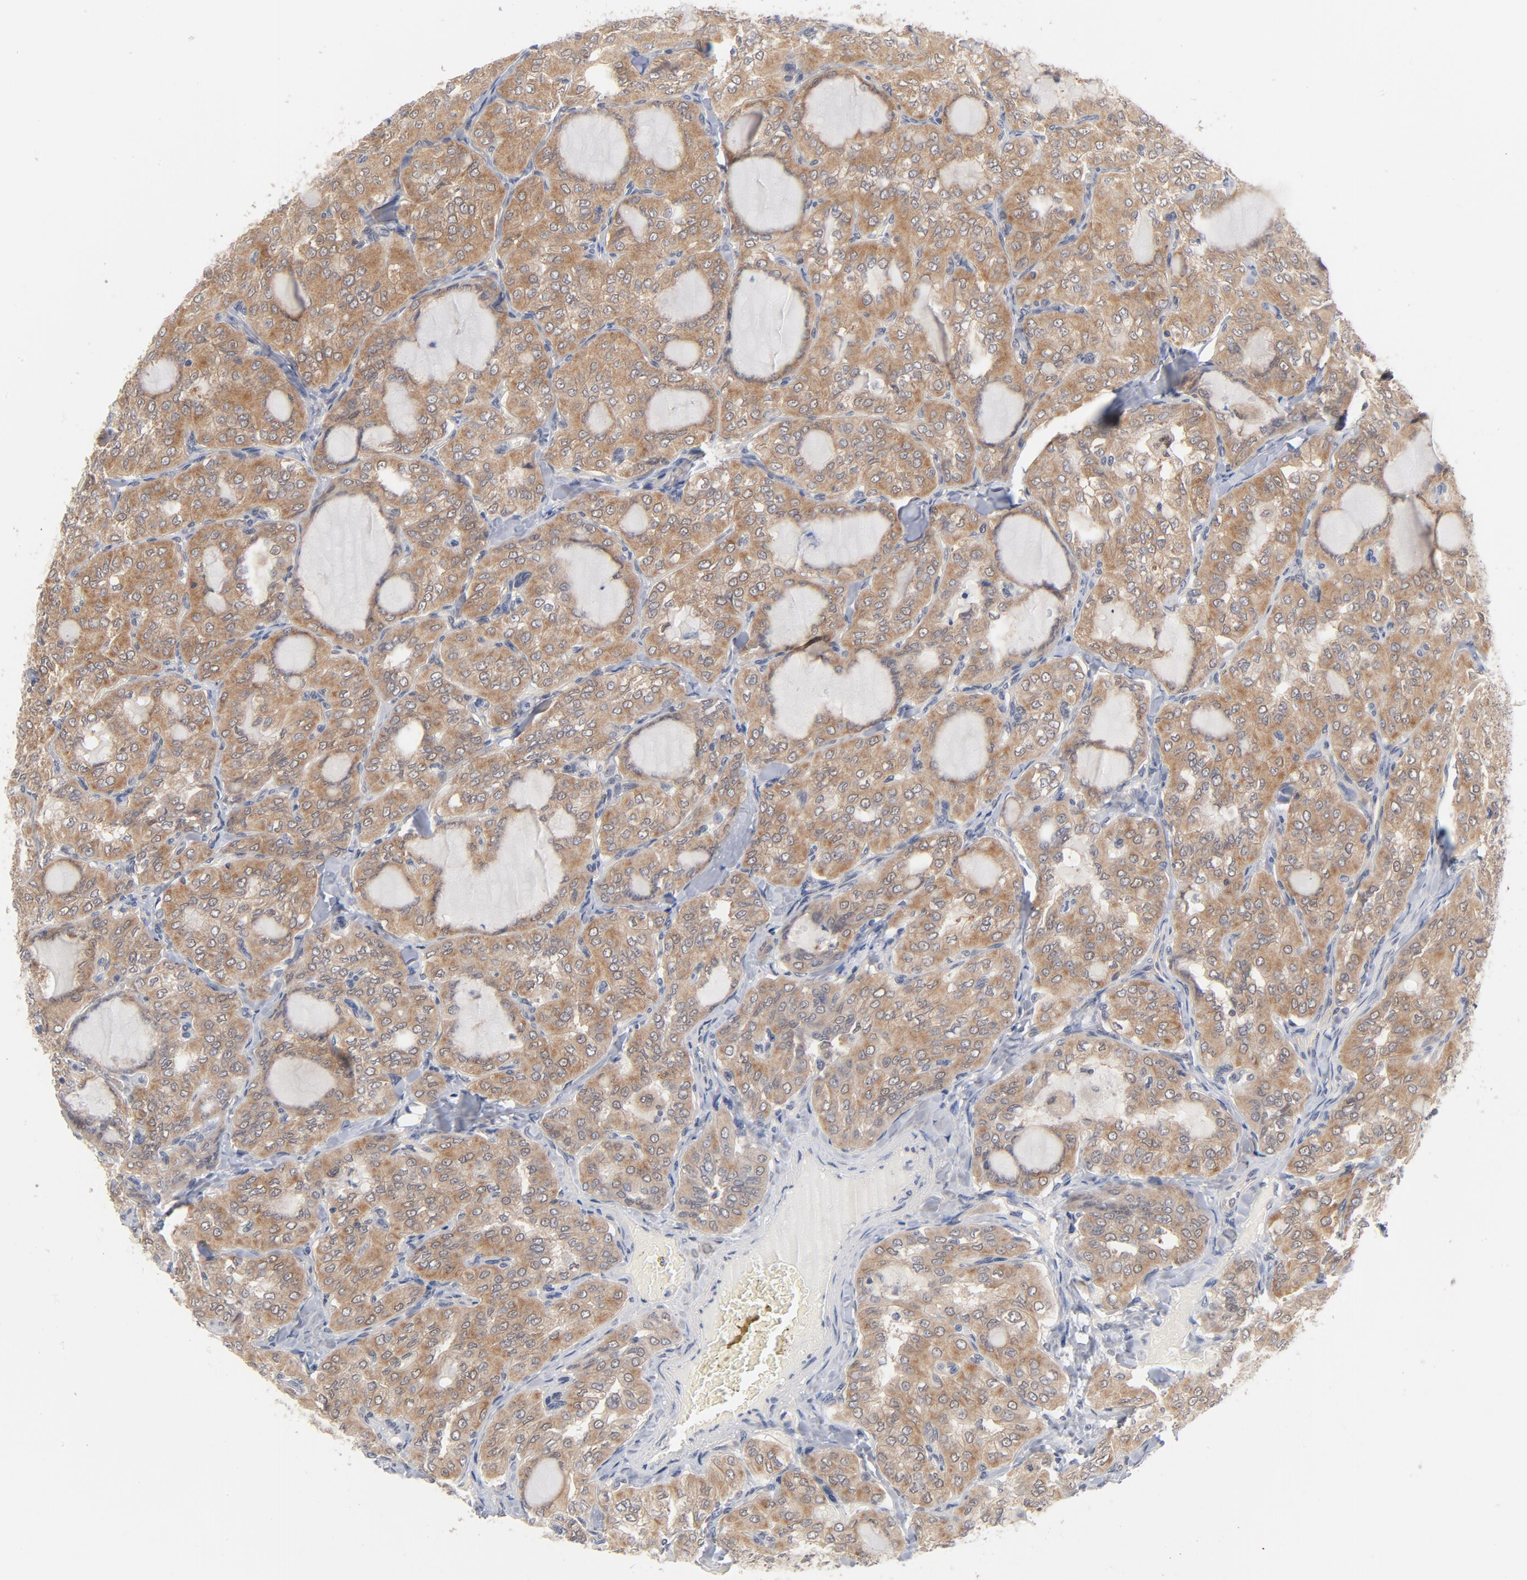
{"staining": {"intensity": "moderate", "quantity": ">75%", "location": "cytoplasmic/membranous"}, "tissue": "thyroid cancer", "cell_type": "Tumor cells", "image_type": "cancer", "snomed": [{"axis": "morphology", "description": "Papillary adenocarcinoma, NOS"}, {"axis": "topography", "description": "Thyroid gland"}], "caption": "Immunohistochemical staining of human thyroid cancer (papillary adenocarcinoma) demonstrates medium levels of moderate cytoplasmic/membranous positivity in about >75% of tumor cells.", "gene": "UBL4A", "patient": {"sex": "male", "age": 20}}